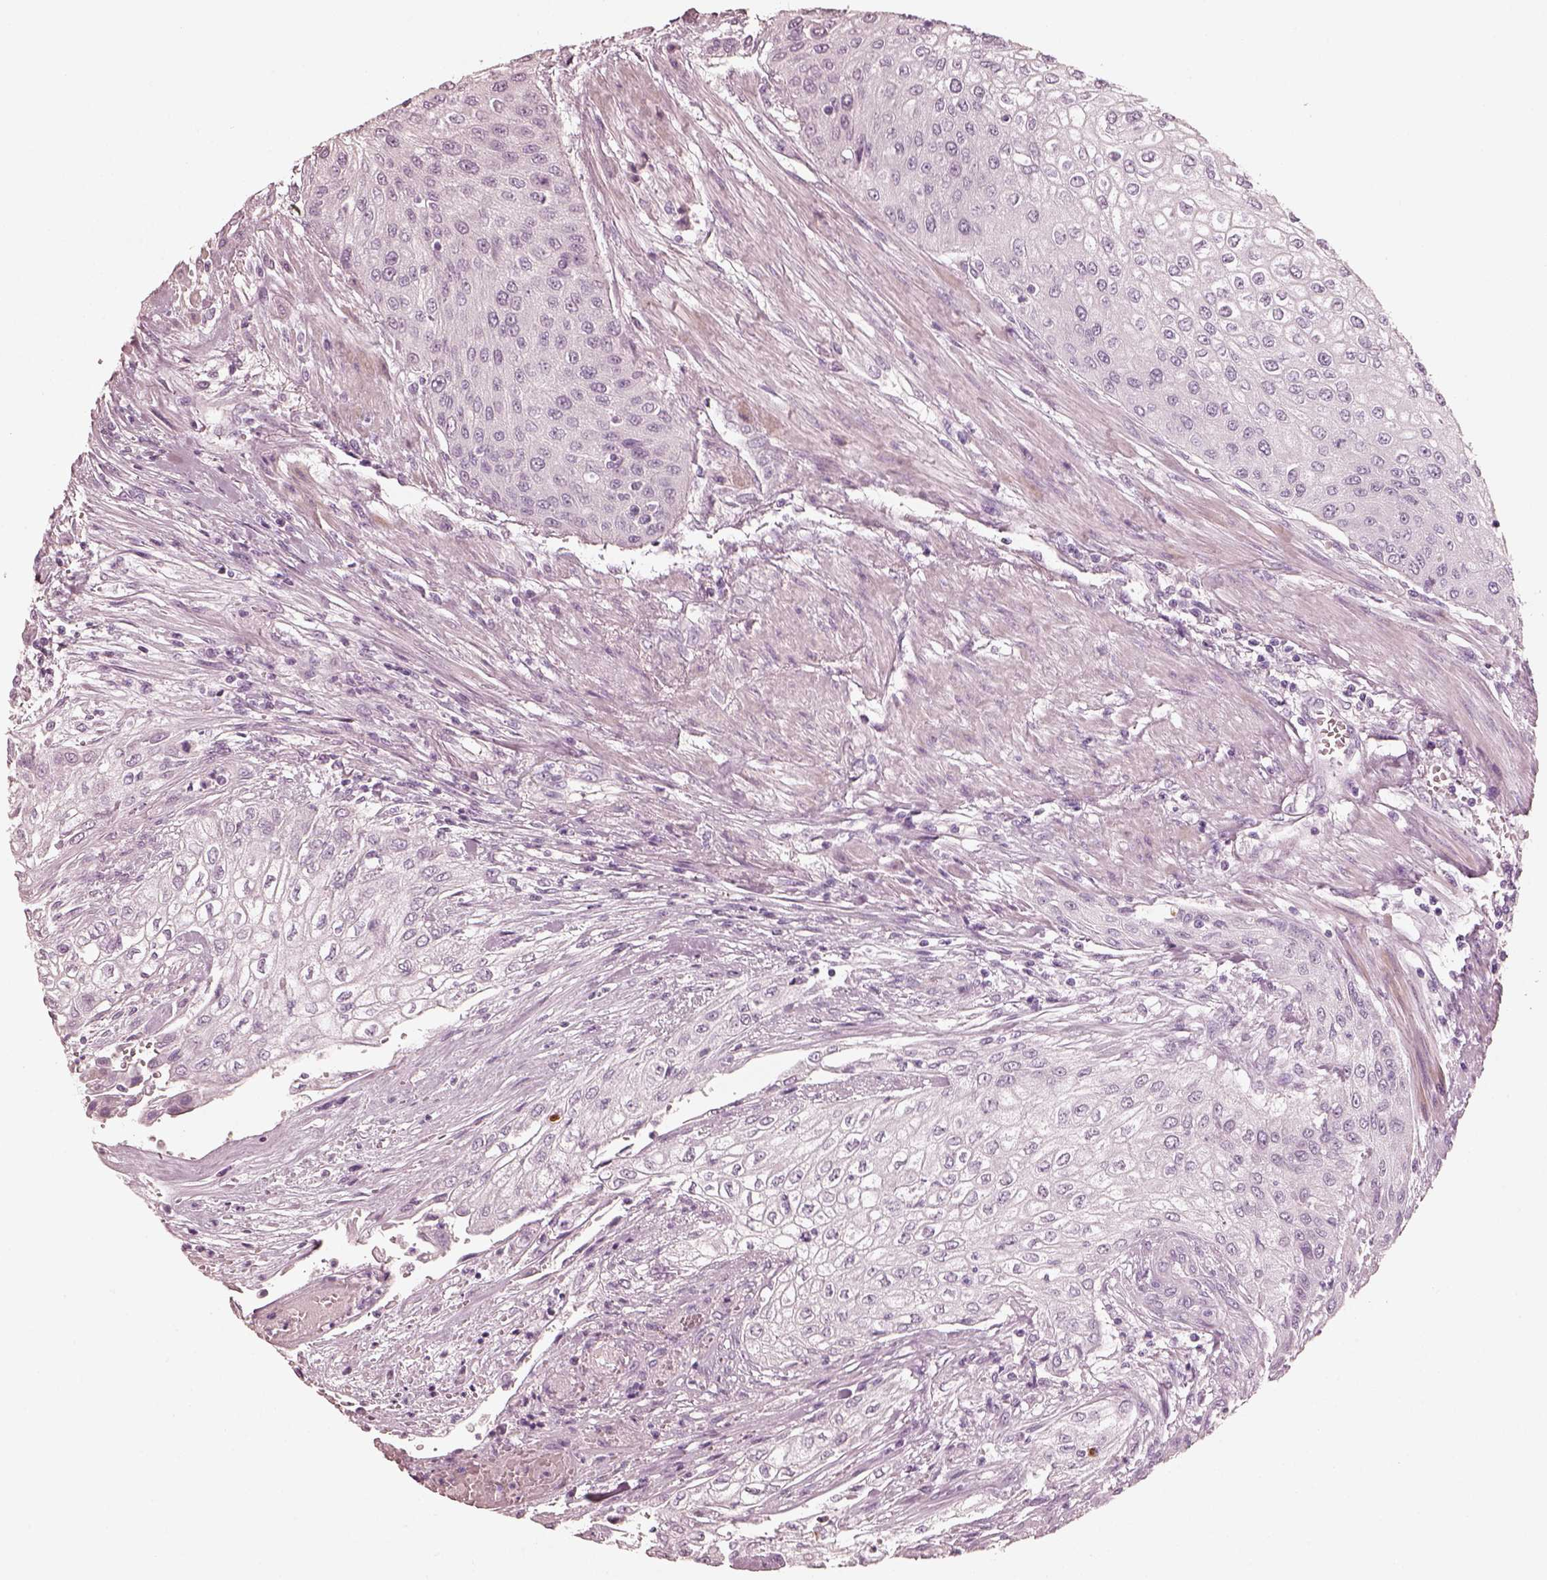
{"staining": {"intensity": "negative", "quantity": "none", "location": "none"}, "tissue": "urothelial cancer", "cell_type": "Tumor cells", "image_type": "cancer", "snomed": [{"axis": "morphology", "description": "Urothelial carcinoma, High grade"}, {"axis": "topography", "description": "Urinary bladder"}], "caption": "The micrograph reveals no significant expression in tumor cells of urothelial cancer. (DAB (3,3'-diaminobenzidine) immunohistochemistry, high magnification).", "gene": "R3HDML", "patient": {"sex": "male", "age": 62}}